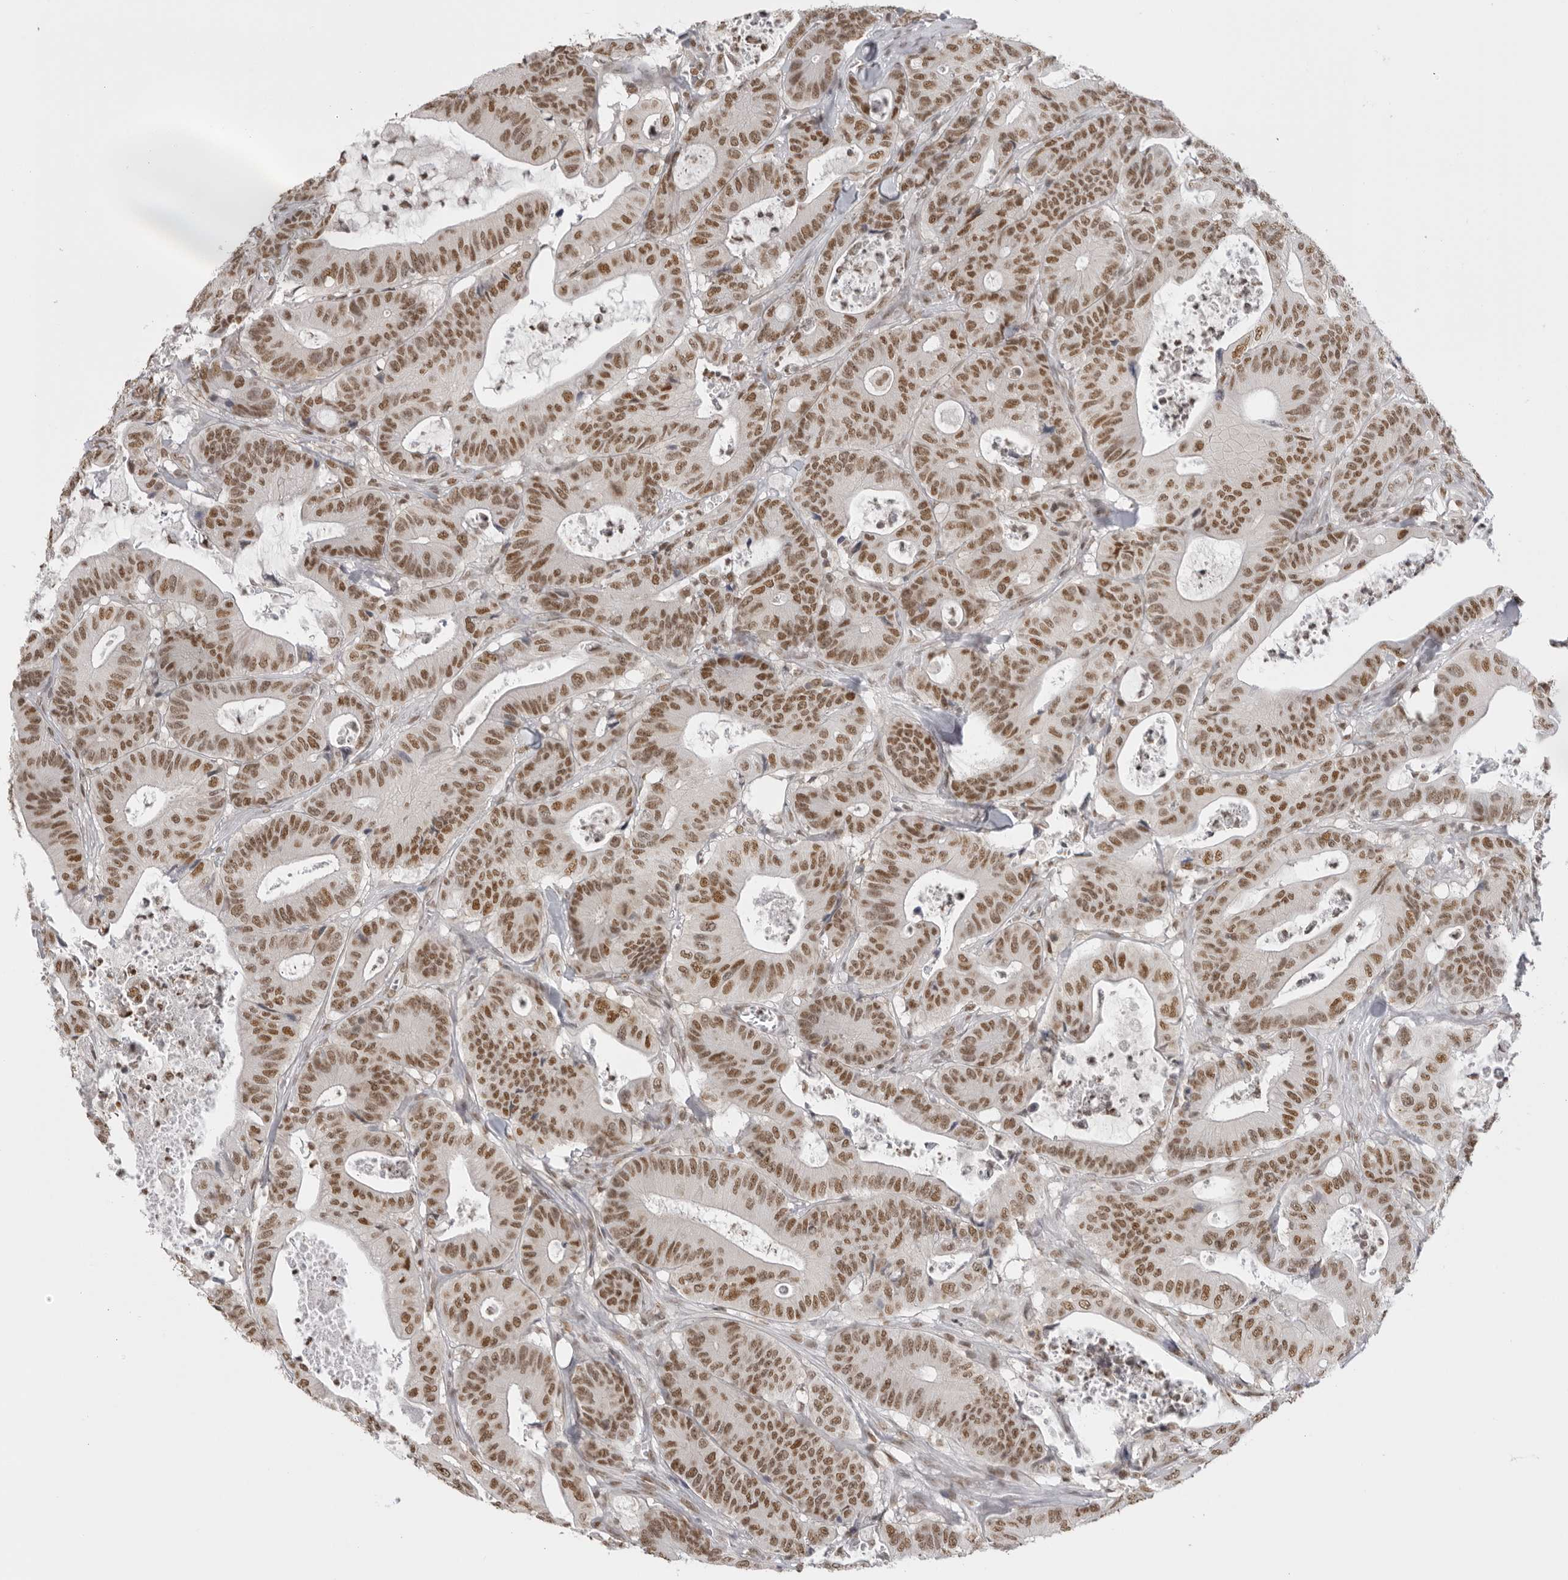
{"staining": {"intensity": "moderate", "quantity": ">75%", "location": "nuclear"}, "tissue": "colorectal cancer", "cell_type": "Tumor cells", "image_type": "cancer", "snomed": [{"axis": "morphology", "description": "Adenocarcinoma, NOS"}, {"axis": "topography", "description": "Colon"}], "caption": "A photomicrograph of human adenocarcinoma (colorectal) stained for a protein exhibits moderate nuclear brown staining in tumor cells.", "gene": "RPA2", "patient": {"sex": "female", "age": 84}}